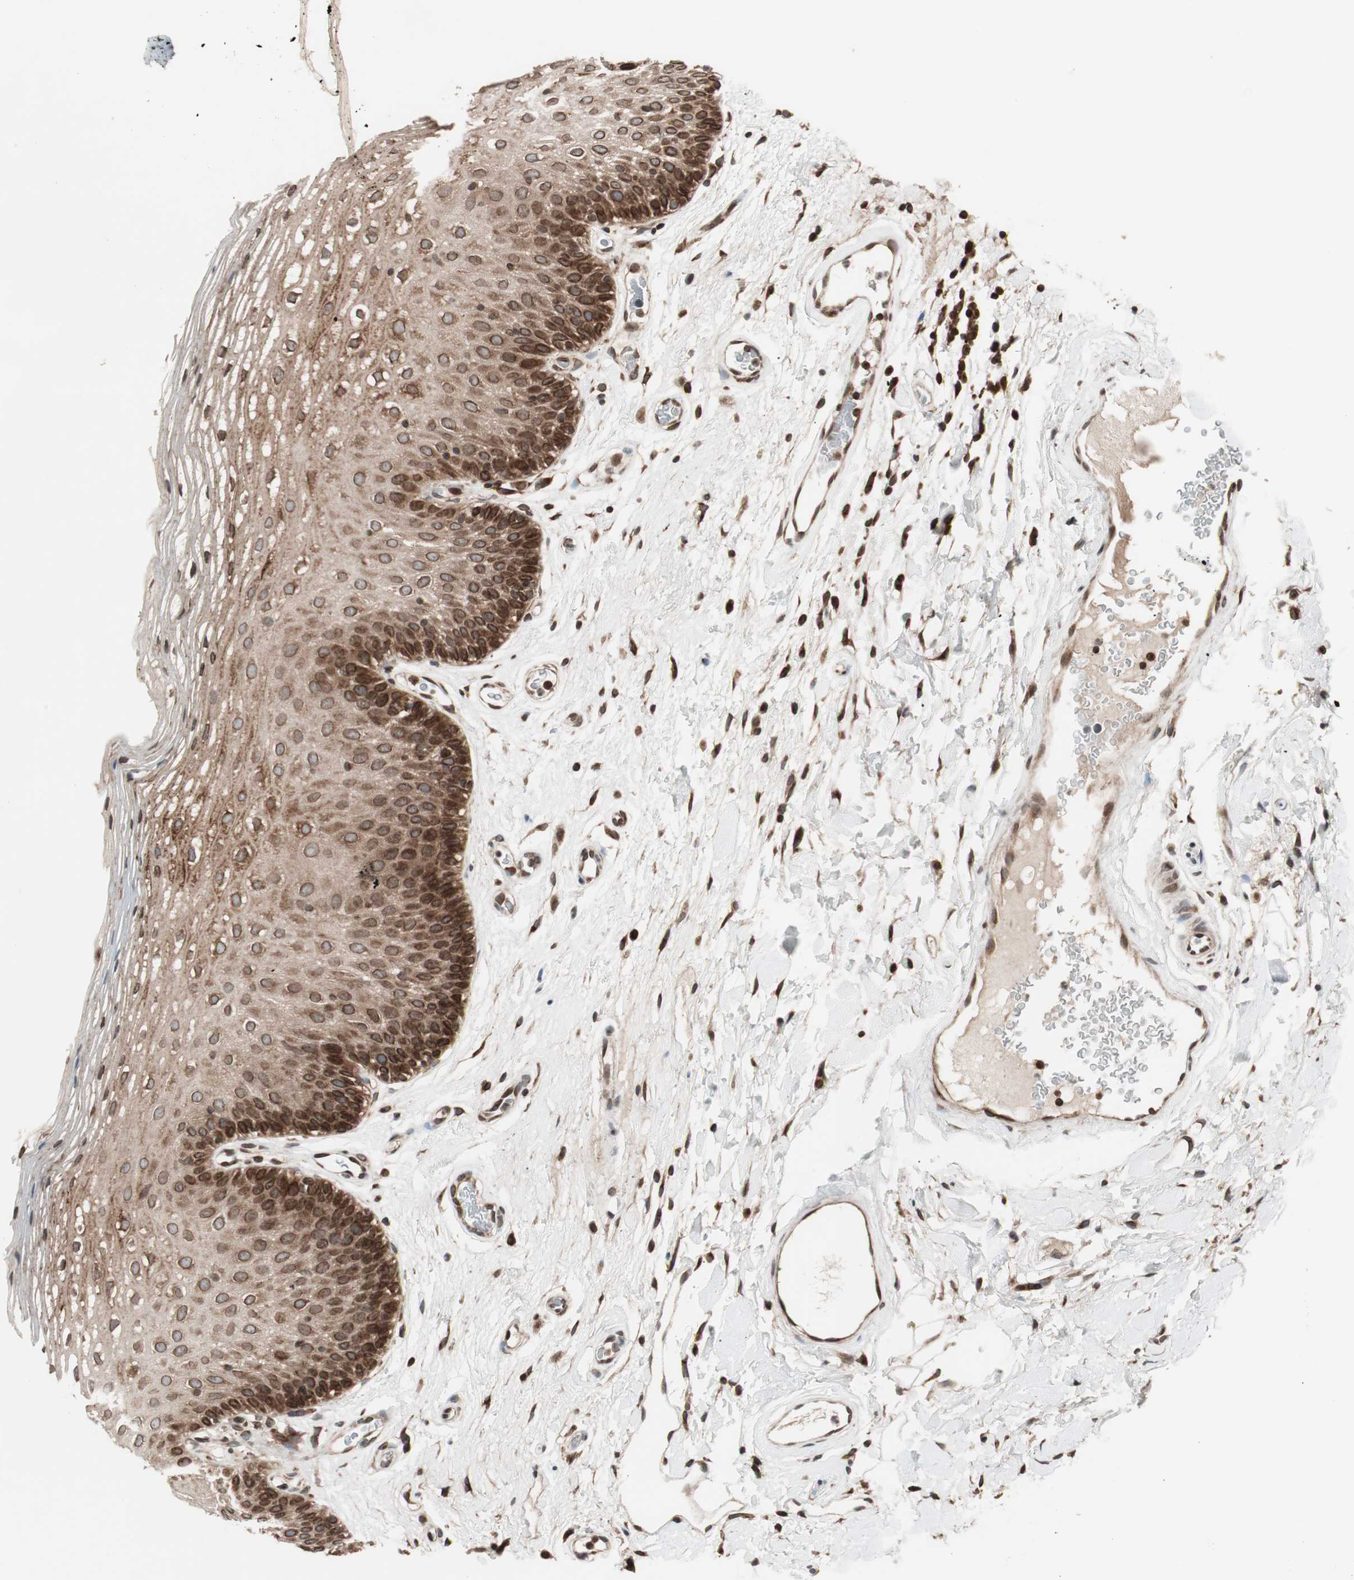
{"staining": {"intensity": "strong", "quantity": ">75%", "location": "cytoplasmic/membranous,nuclear"}, "tissue": "oral mucosa", "cell_type": "Squamous epithelial cells", "image_type": "normal", "snomed": [{"axis": "morphology", "description": "Normal tissue, NOS"}, {"axis": "morphology", "description": "Squamous cell carcinoma, NOS"}, {"axis": "topography", "description": "Skeletal muscle"}, {"axis": "topography", "description": "Oral tissue"}], "caption": "Immunohistochemical staining of benign oral mucosa displays high levels of strong cytoplasmic/membranous,nuclear staining in about >75% of squamous epithelial cells.", "gene": "NUP62", "patient": {"sex": "male", "age": 71}}